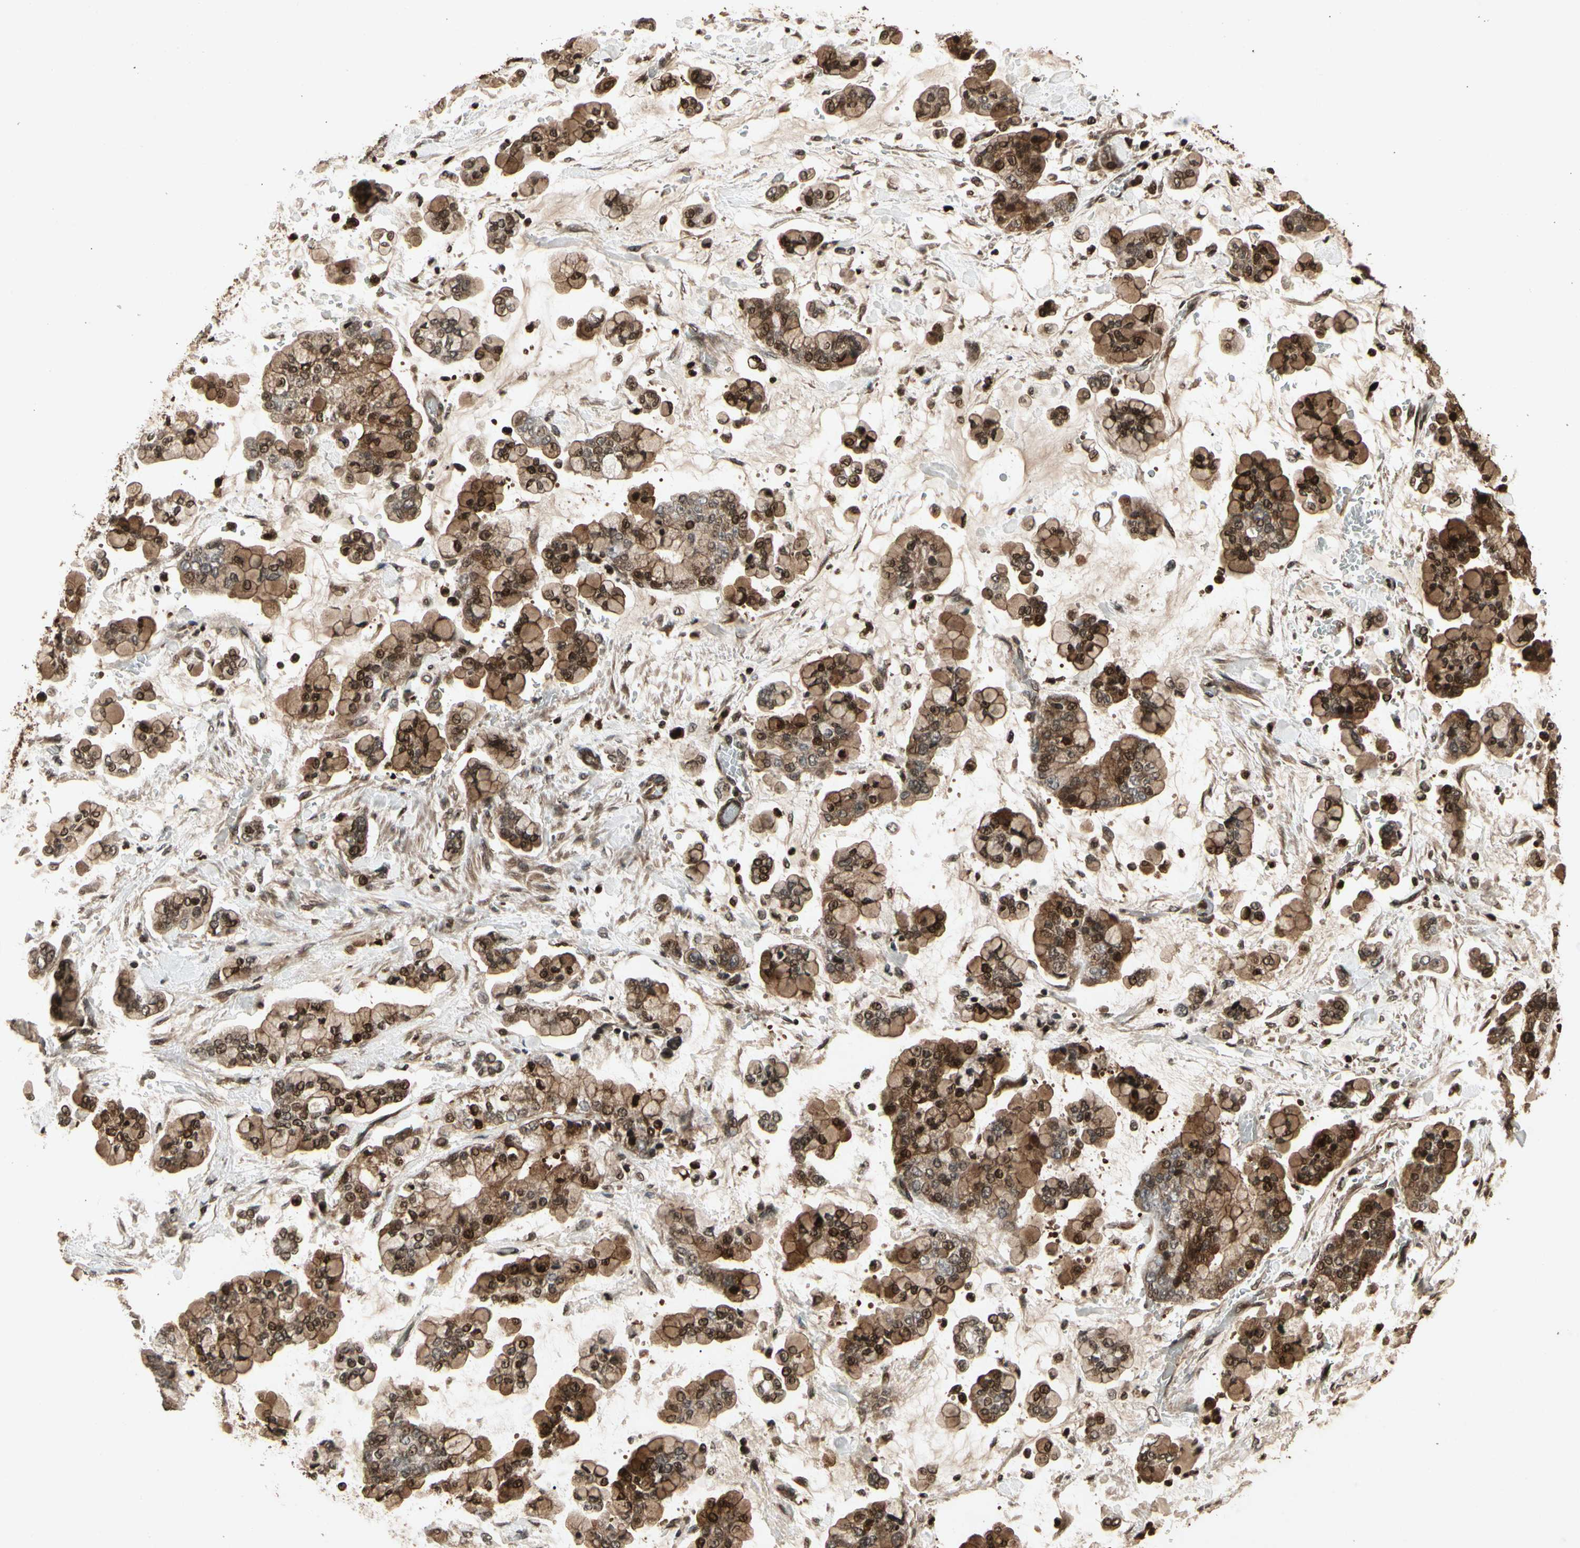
{"staining": {"intensity": "moderate", "quantity": ">75%", "location": "cytoplasmic/membranous,nuclear"}, "tissue": "stomach cancer", "cell_type": "Tumor cells", "image_type": "cancer", "snomed": [{"axis": "morphology", "description": "Normal tissue, NOS"}, {"axis": "morphology", "description": "Adenocarcinoma, NOS"}, {"axis": "topography", "description": "Stomach, upper"}, {"axis": "topography", "description": "Stomach"}], "caption": "Stomach cancer (adenocarcinoma) was stained to show a protein in brown. There is medium levels of moderate cytoplasmic/membranous and nuclear positivity in about >75% of tumor cells. Using DAB (3,3'-diaminobenzidine) (brown) and hematoxylin (blue) stains, captured at high magnification using brightfield microscopy.", "gene": "GLRX", "patient": {"sex": "male", "age": 76}}